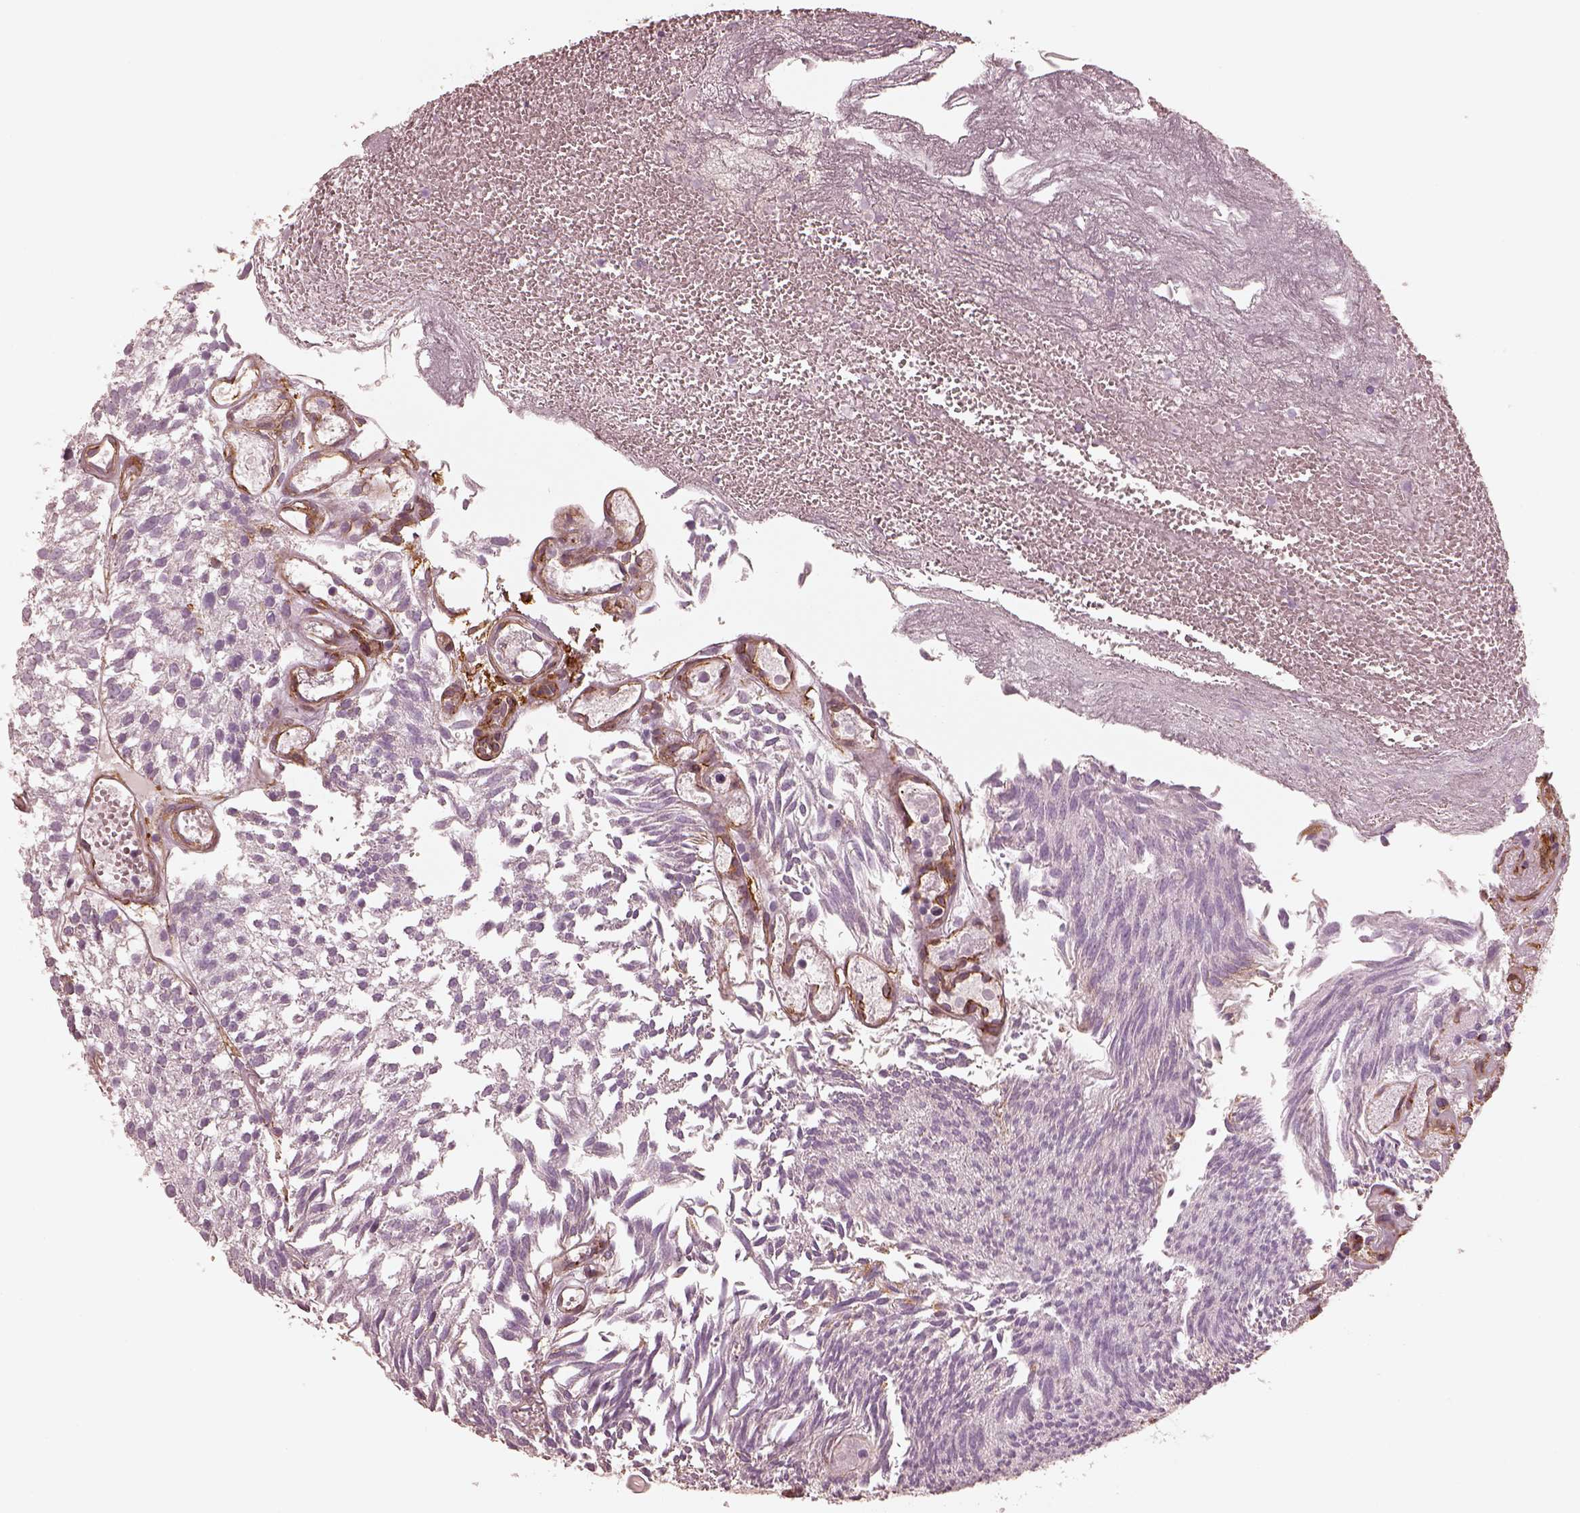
{"staining": {"intensity": "negative", "quantity": "none", "location": "none"}, "tissue": "urothelial cancer", "cell_type": "Tumor cells", "image_type": "cancer", "snomed": [{"axis": "morphology", "description": "Urothelial carcinoma, Low grade"}, {"axis": "topography", "description": "Urinary bladder"}], "caption": "The IHC micrograph has no significant positivity in tumor cells of urothelial carcinoma (low-grade) tissue.", "gene": "CRYM", "patient": {"sex": "male", "age": 79}}